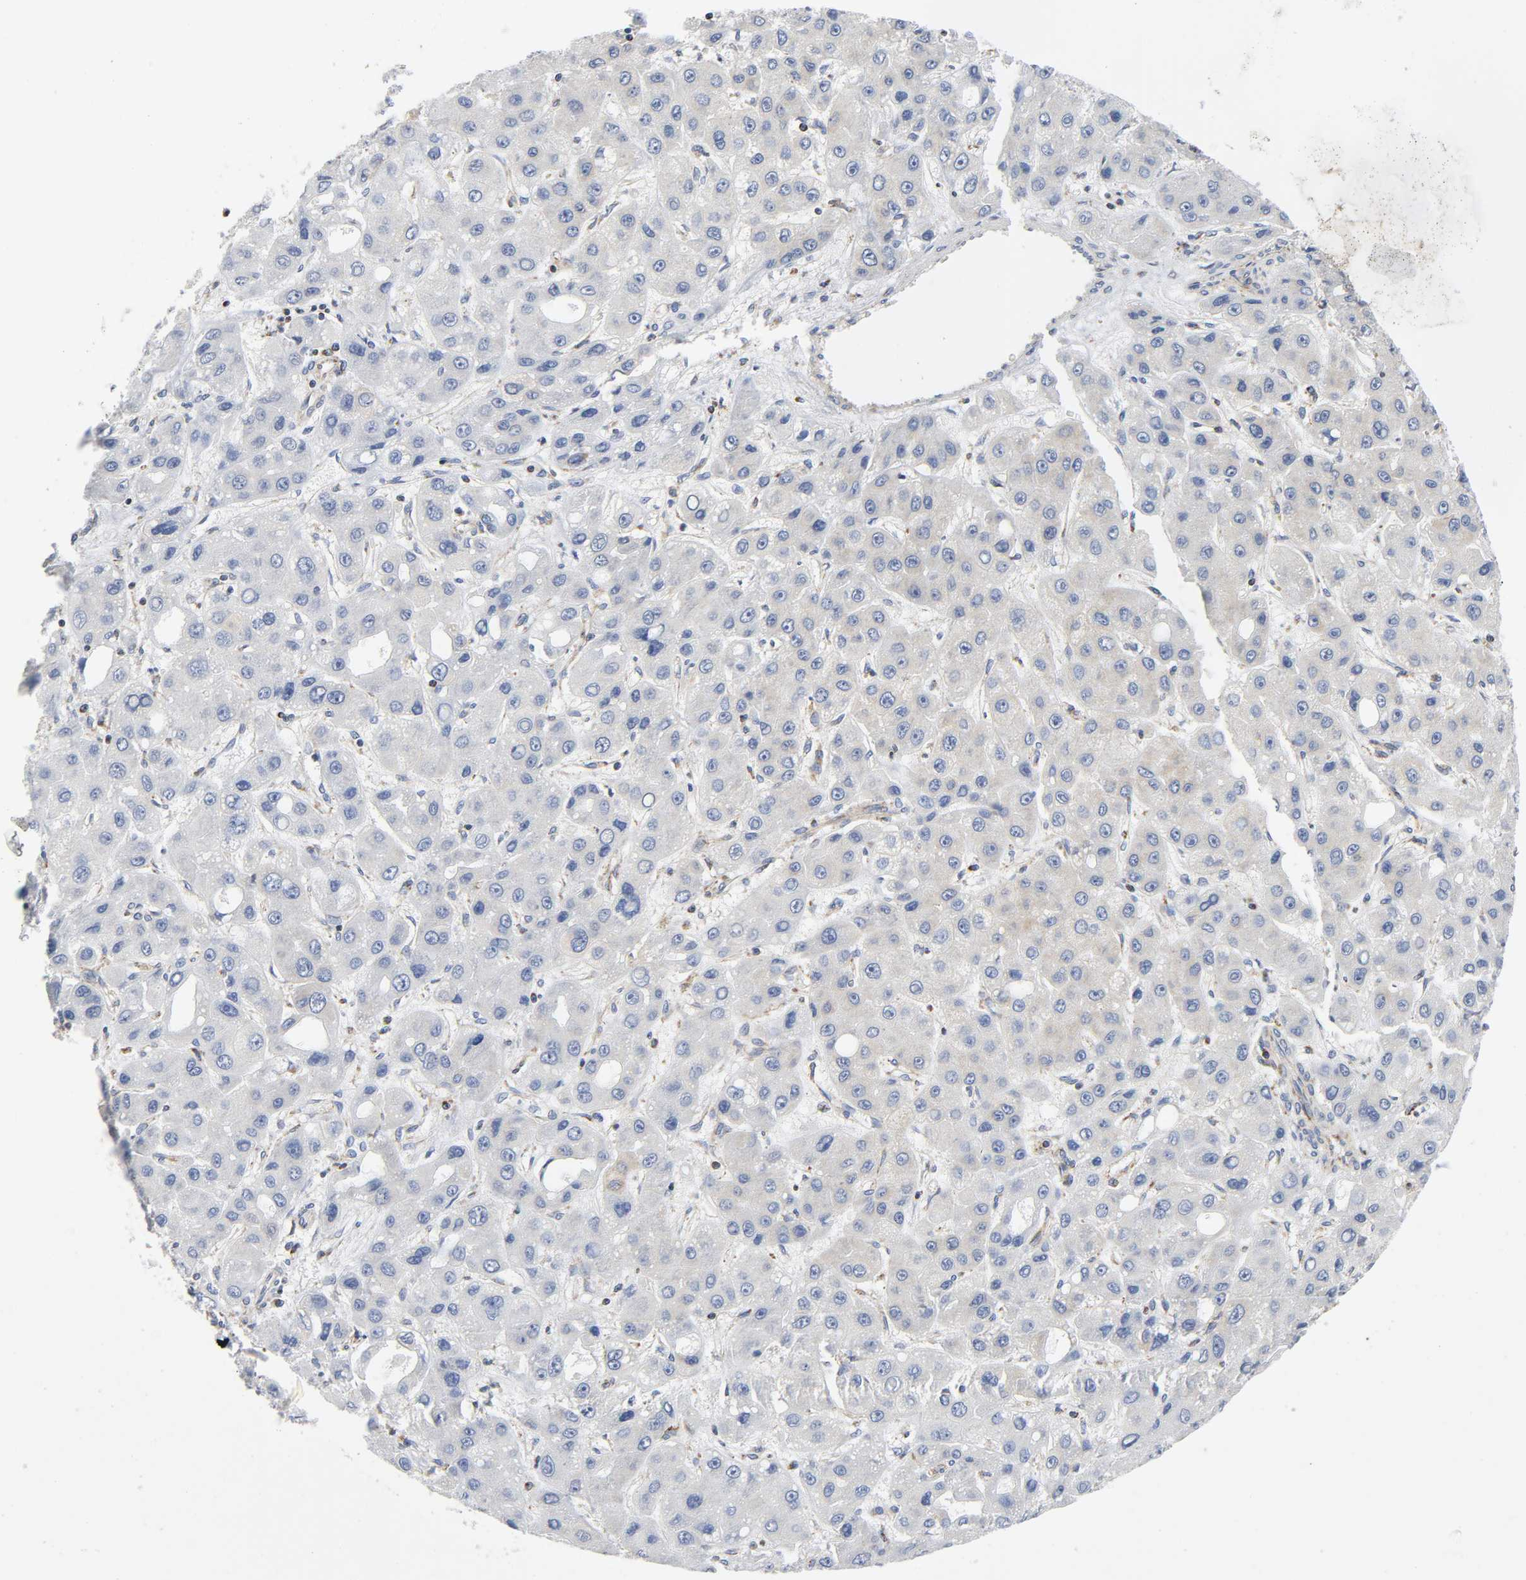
{"staining": {"intensity": "negative", "quantity": "none", "location": "none"}, "tissue": "liver cancer", "cell_type": "Tumor cells", "image_type": "cancer", "snomed": [{"axis": "morphology", "description": "Carcinoma, Hepatocellular, NOS"}, {"axis": "topography", "description": "Liver"}], "caption": "The histopathology image demonstrates no significant staining in tumor cells of liver cancer. (Brightfield microscopy of DAB (3,3'-diaminobenzidine) immunohistochemistry at high magnification).", "gene": "BAK1", "patient": {"sex": "male", "age": 55}}